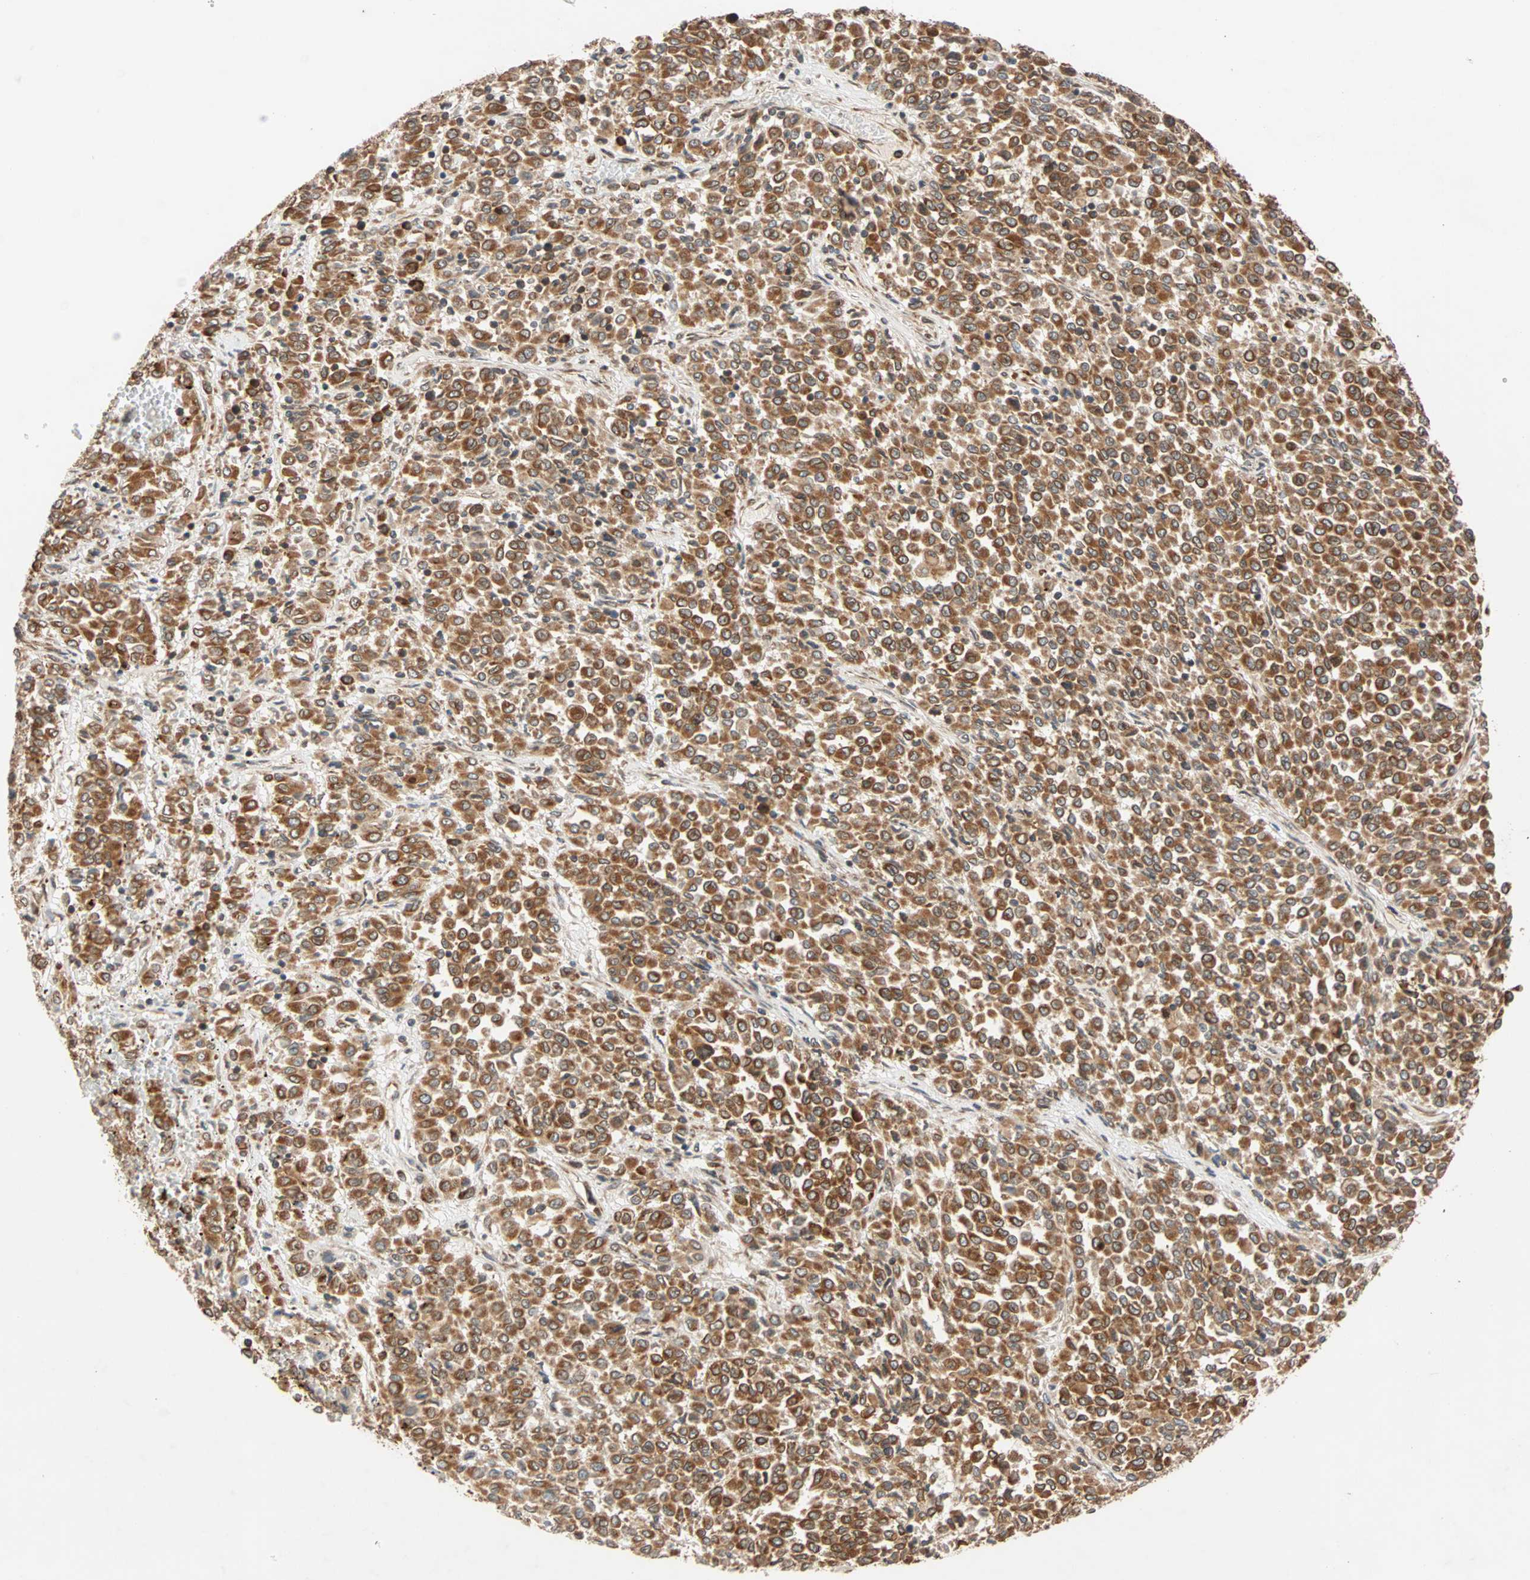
{"staining": {"intensity": "strong", "quantity": ">75%", "location": "cytoplasmic/membranous,nuclear"}, "tissue": "melanoma", "cell_type": "Tumor cells", "image_type": "cancer", "snomed": [{"axis": "morphology", "description": "Malignant melanoma, Metastatic site"}, {"axis": "topography", "description": "Pancreas"}], "caption": "Human malignant melanoma (metastatic site) stained with a protein marker displays strong staining in tumor cells.", "gene": "AUP1", "patient": {"sex": "female", "age": 30}}